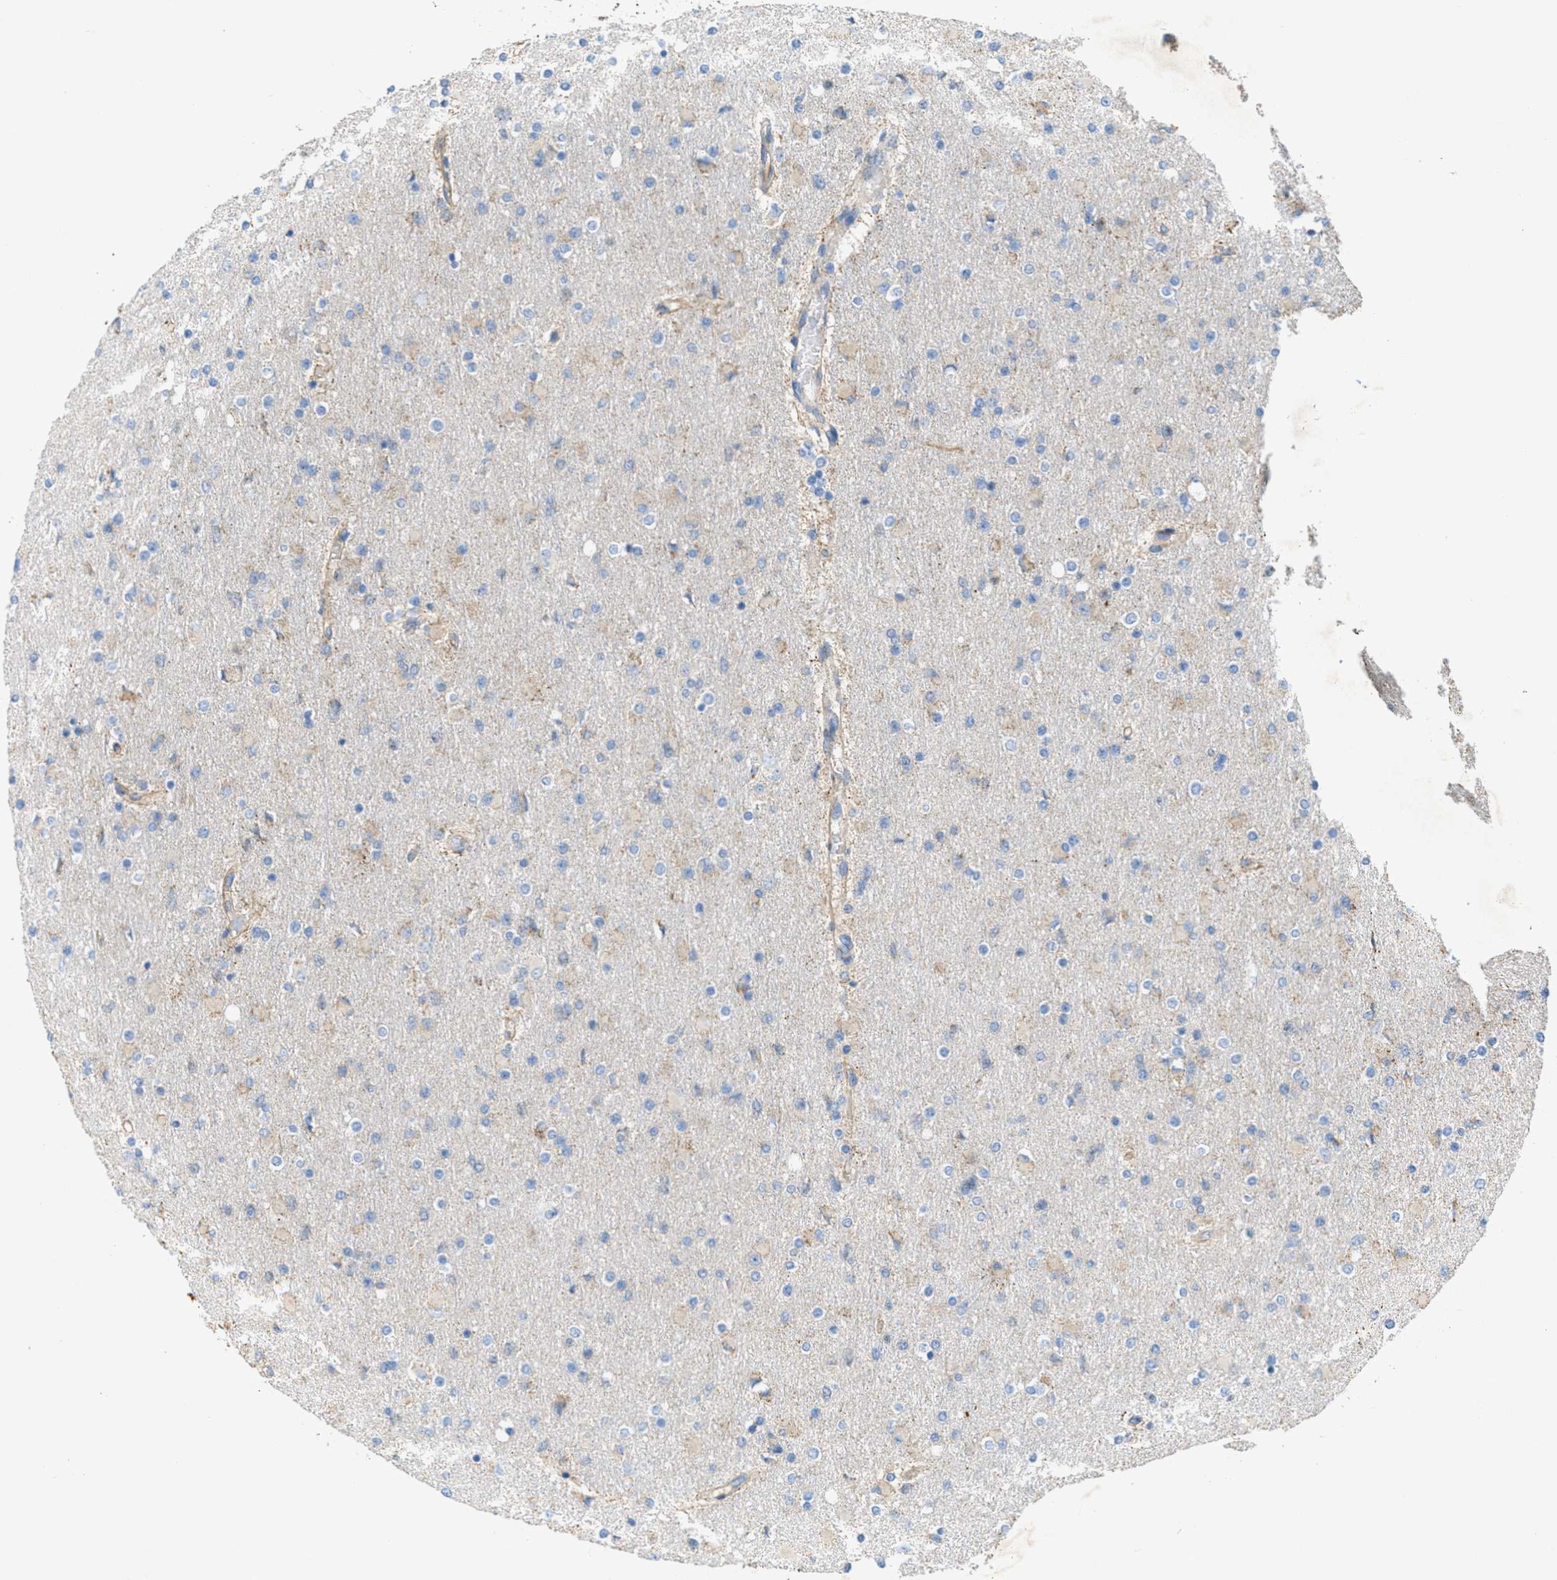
{"staining": {"intensity": "negative", "quantity": "none", "location": "none"}, "tissue": "glioma", "cell_type": "Tumor cells", "image_type": "cancer", "snomed": [{"axis": "morphology", "description": "Glioma, malignant, High grade"}, {"axis": "topography", "description": "Cerebral cortex"}], "caption": "There is no significant positivity in tumor cells of malignant high-grade glioma.", "gene": "BTN3A1", "patient": {"sex": "female", "age": 36}}